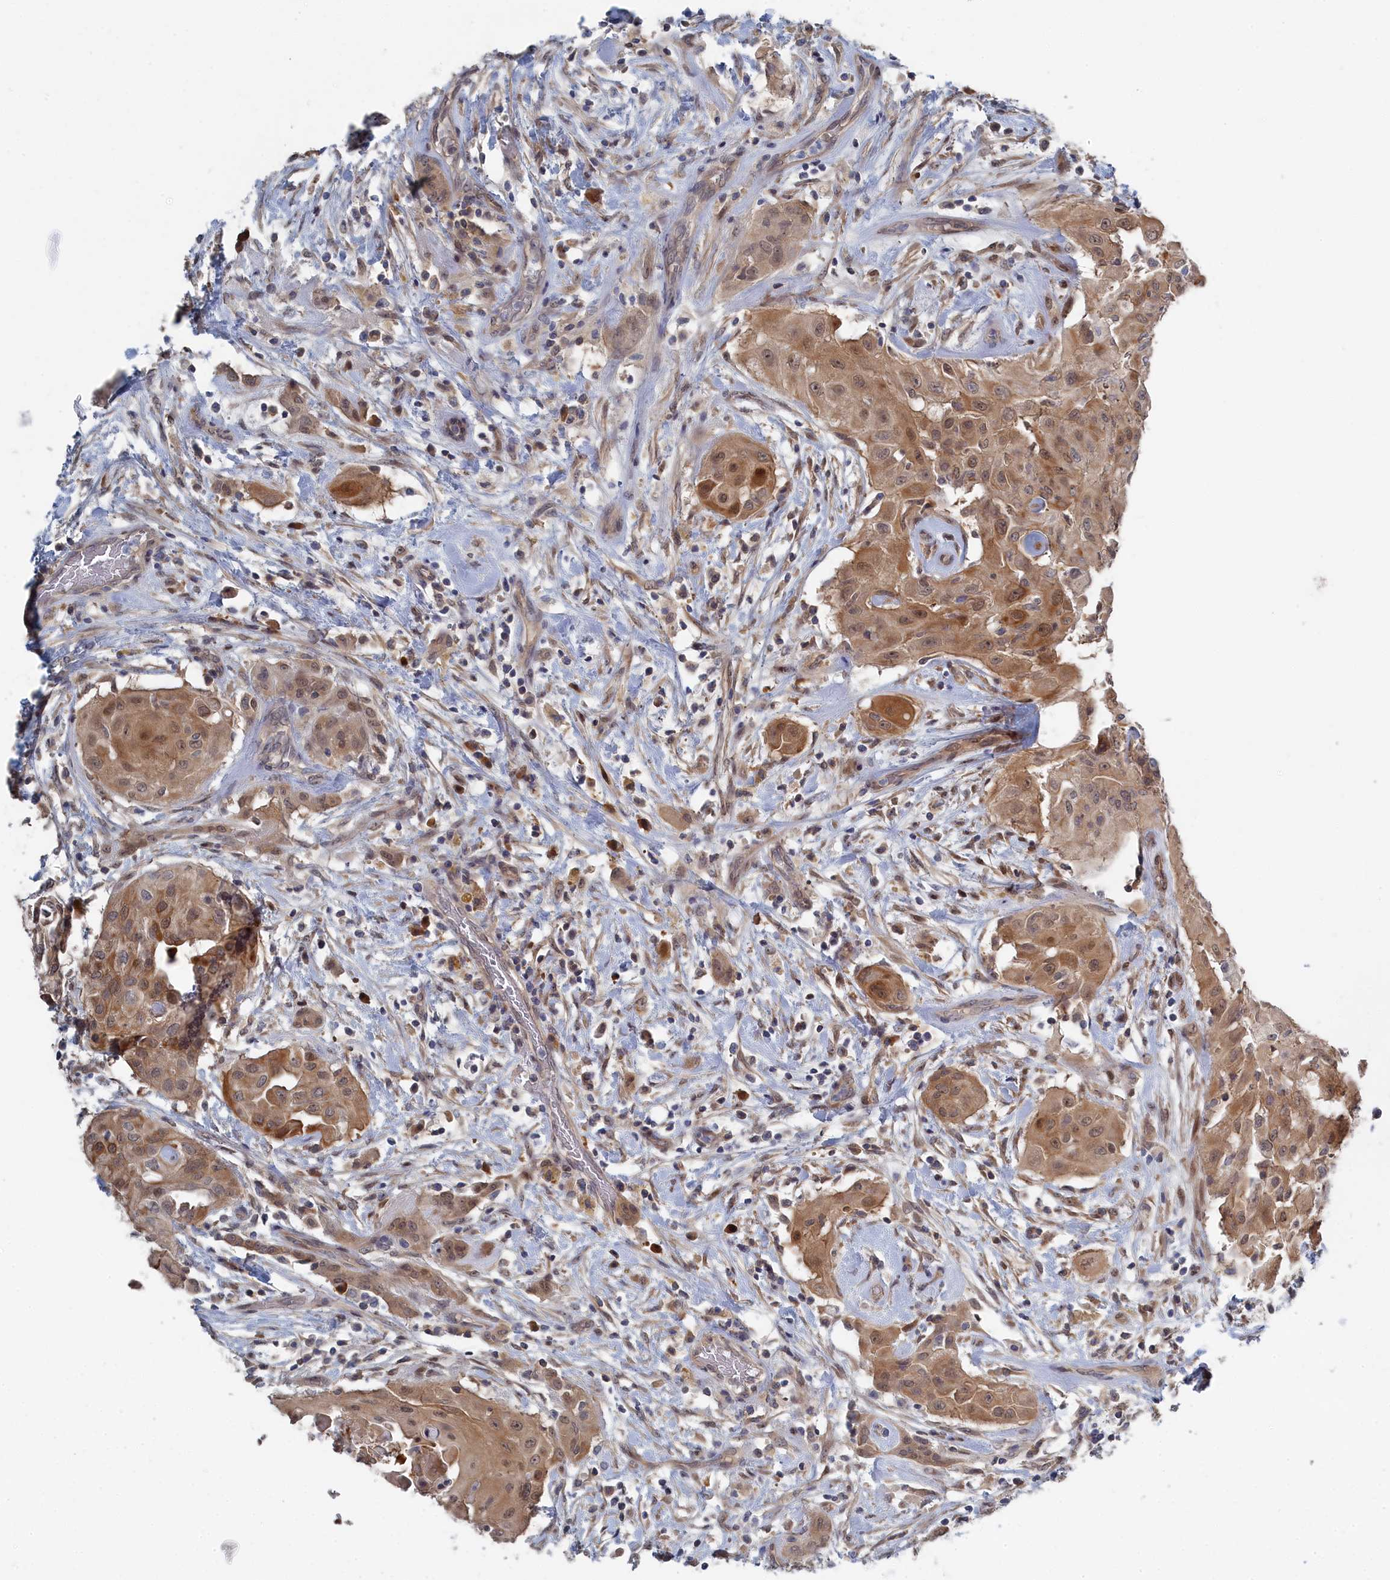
{"staining": {"intensity": "moderate", "quantity": ">75%", "location": "cytoplasmic/membranous,nuclear"}, "tissue": "thyroid cancer", "cell_type": "Tumor cells", "image_type": "cancer", "snomed": [{"axis": "morphology", "description": "Papillary adenocarcinoma, NOS"}, {"axis": "topography", "description": "Thyroid gland"}], "caption": "Moderate cytoplasmic/membranous and nuclear staining is present in about >75% of tumor cells in papillary adenocarcinoma (thyroid).", "gene": "IRGQ", "patient": {"sex": "female", "age": 59}}